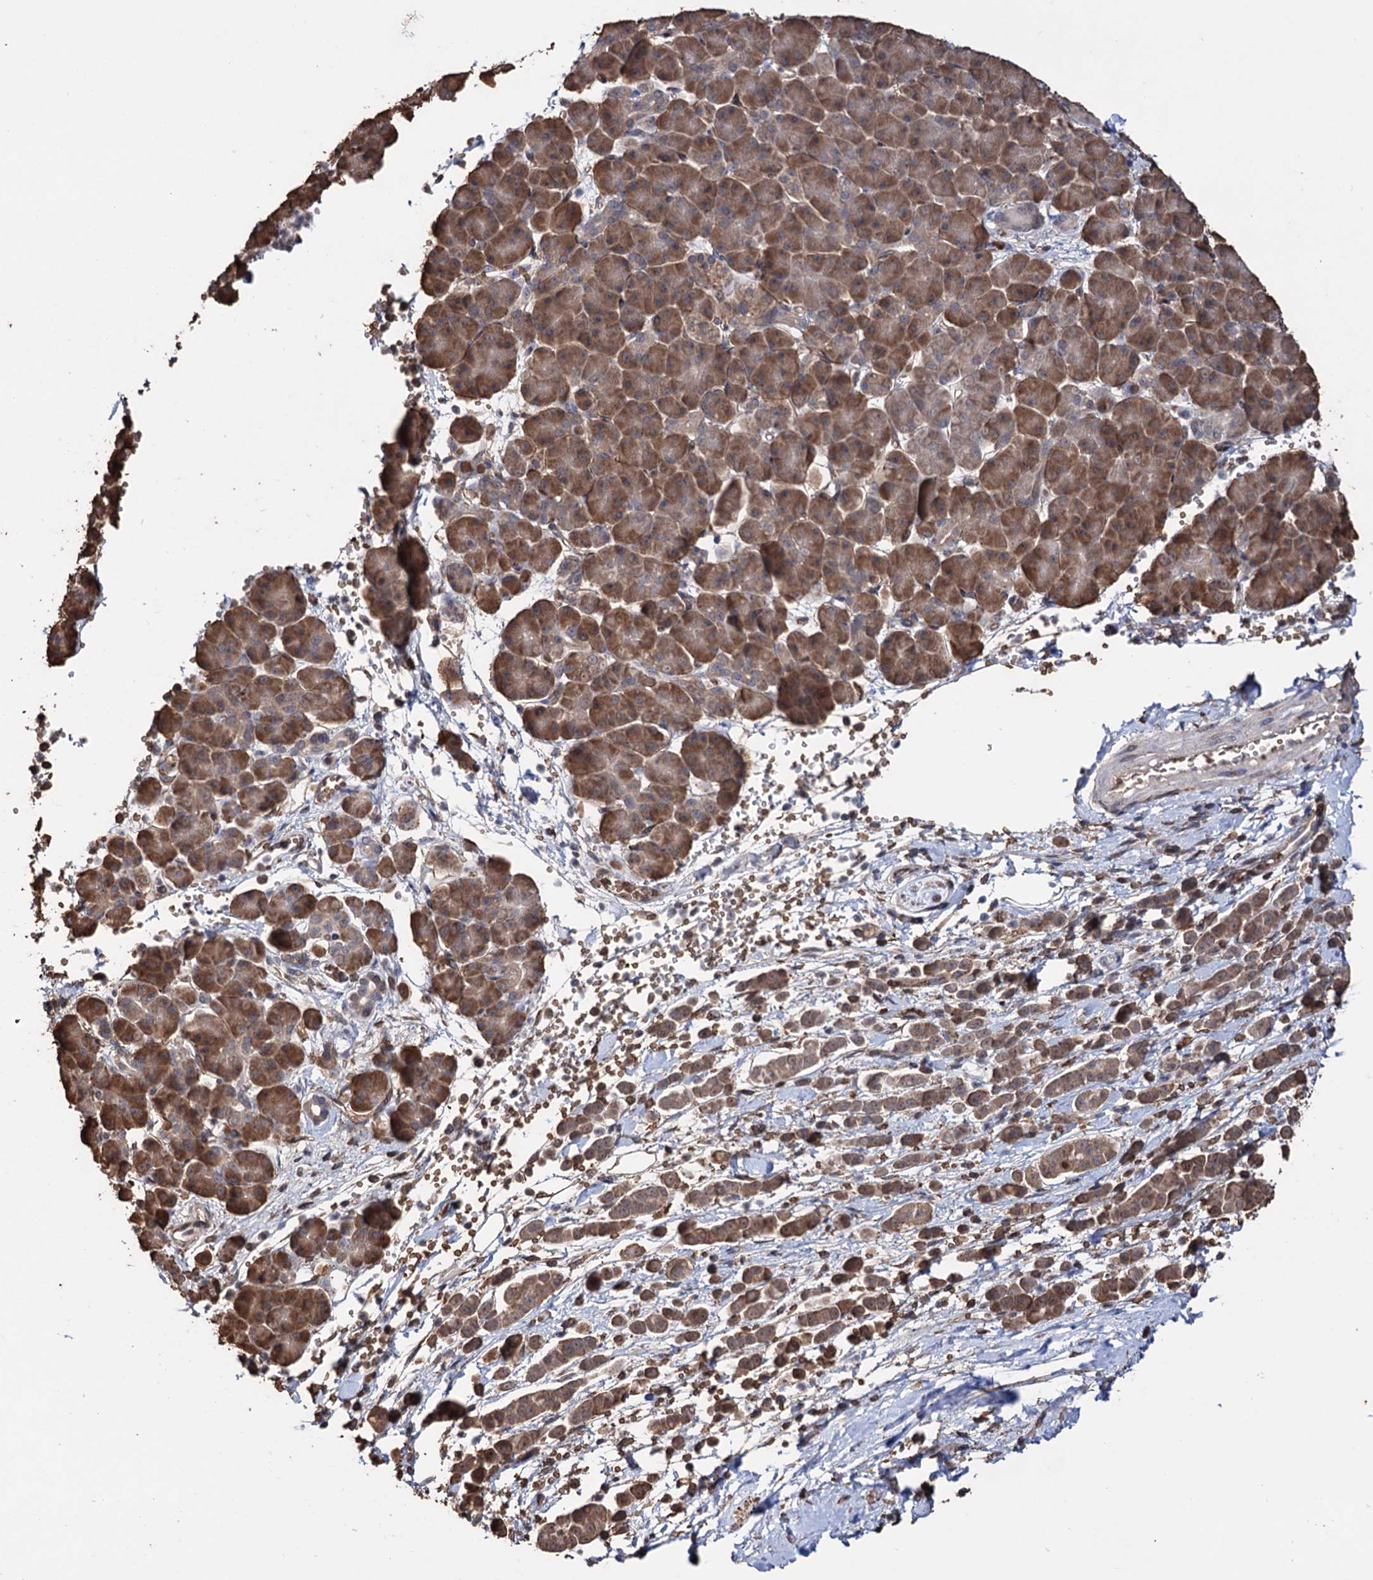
{"staining": {"intensity": "moderate", "quantity": ">75%", "location": "cytoplasmic/membranous"}, "tissue": "pancreatic cancer", "cell_type": "Tumor cells", "image_type": "cancer", "snomed": [{"axis": "morphology", "description": "Normal tissue, NOS"}, {"axis": "morphology", "description": "Adenocarcinoma, NOS"}, {"axis": "topography", "description": "Pancreas"}], "caption": "Protein staining of pancreatic cancer tissue displays moderate cytoplasmic/membranous expression in about >75% of tumor cells.", "gene": "TBC1D12", "patient": {"sex": "female", "age": 64}}